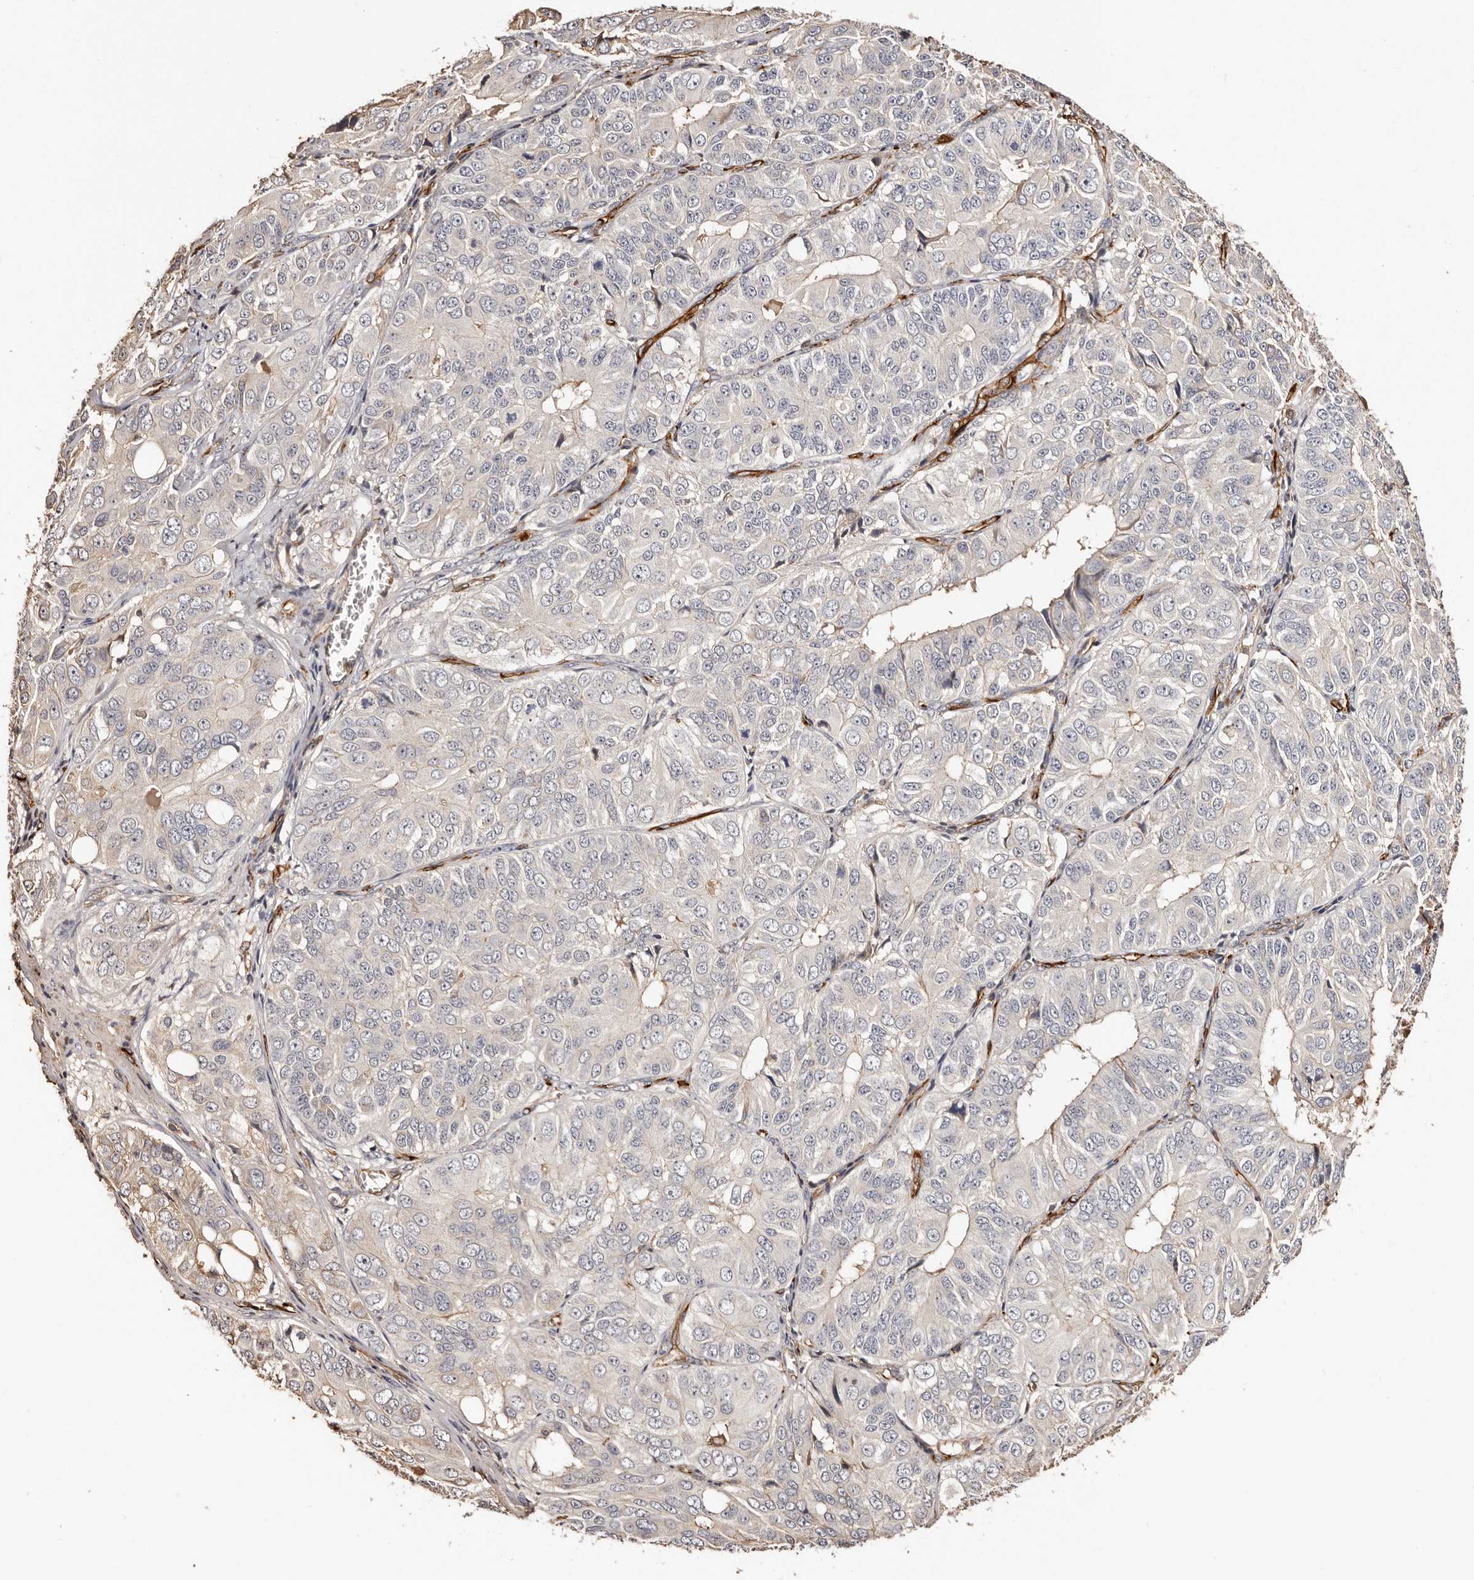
{"staining": {"intensity": "negative", "quantity": "none", "location": "none"}, "tissue": "ovarian cancer", "cell_type": "Tumor cells", "image_type": "cancer", "snomed": [{"axis": "morphology", "description": "Carcinoma, endometroid"}, {"axis": "topography", "description": "Ovary"}], "caption": "Endometroid carcinoma (ovarian) stained for a protein using immunohistochemistry reveals no expression tumor cells.", "gene": "ZNF557", "patient": {"sex": "female", "age": 51}}